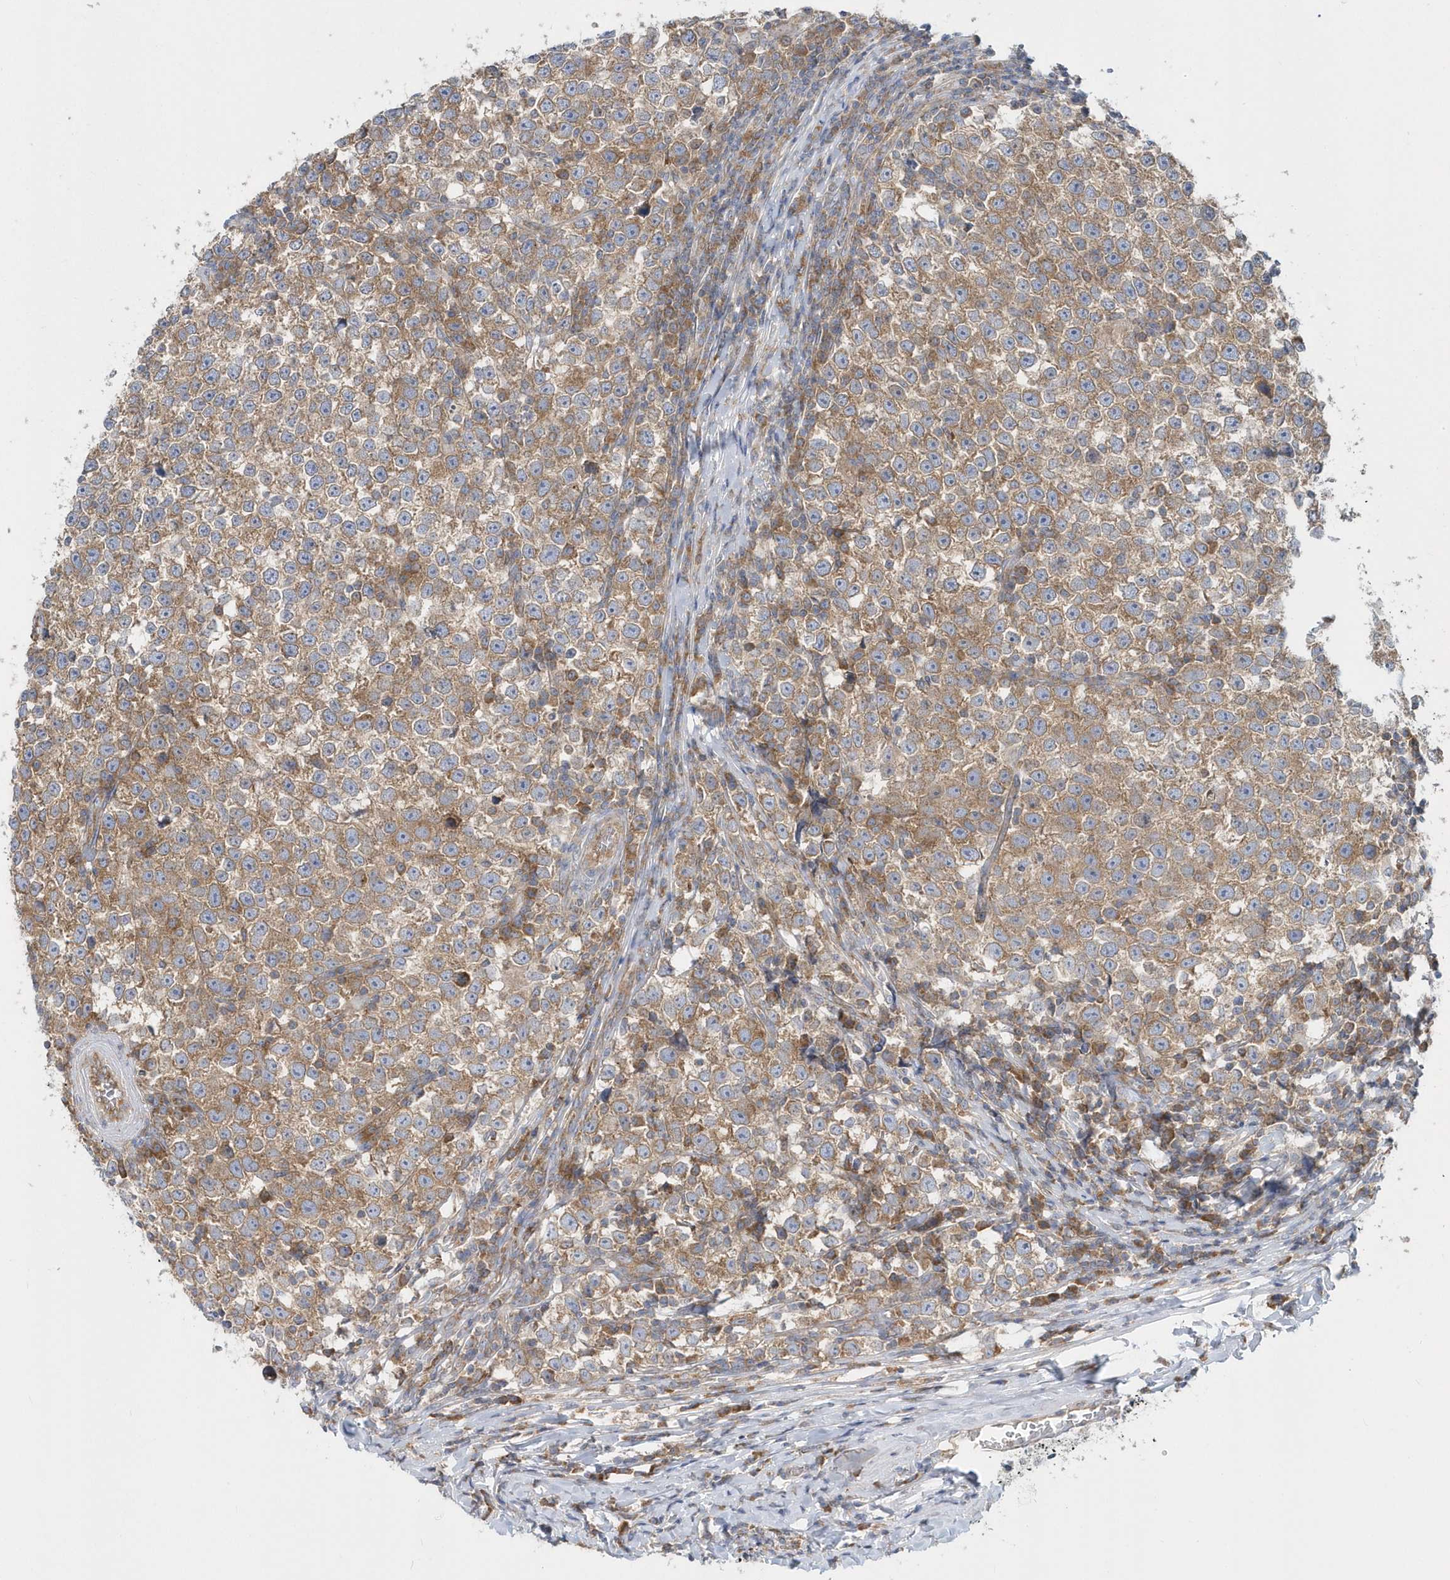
{"staining": {"intensity": "weak", "quantity": ">75%", "location": "cytoplasmic/membranous"}, "tissue": "testis cancer", "cell_type": "Tumor cells", "image_type": "cancer", "snomed": [{"axis": "morphology", "description": "Normal tissue, NOS"}, {"axis": "morphology", "description": "Seminoma, NOS"}, {"axis": "topography", "description": "Testis"}], "caption": "Approximately >75% of tumor cells in testis cancer show weak cytoplasmic/membranous protein expression as visualized by brown immunohistochemical staining.", "gene": "EIF3C", "patient": {"sex": "male", "age": 43}}